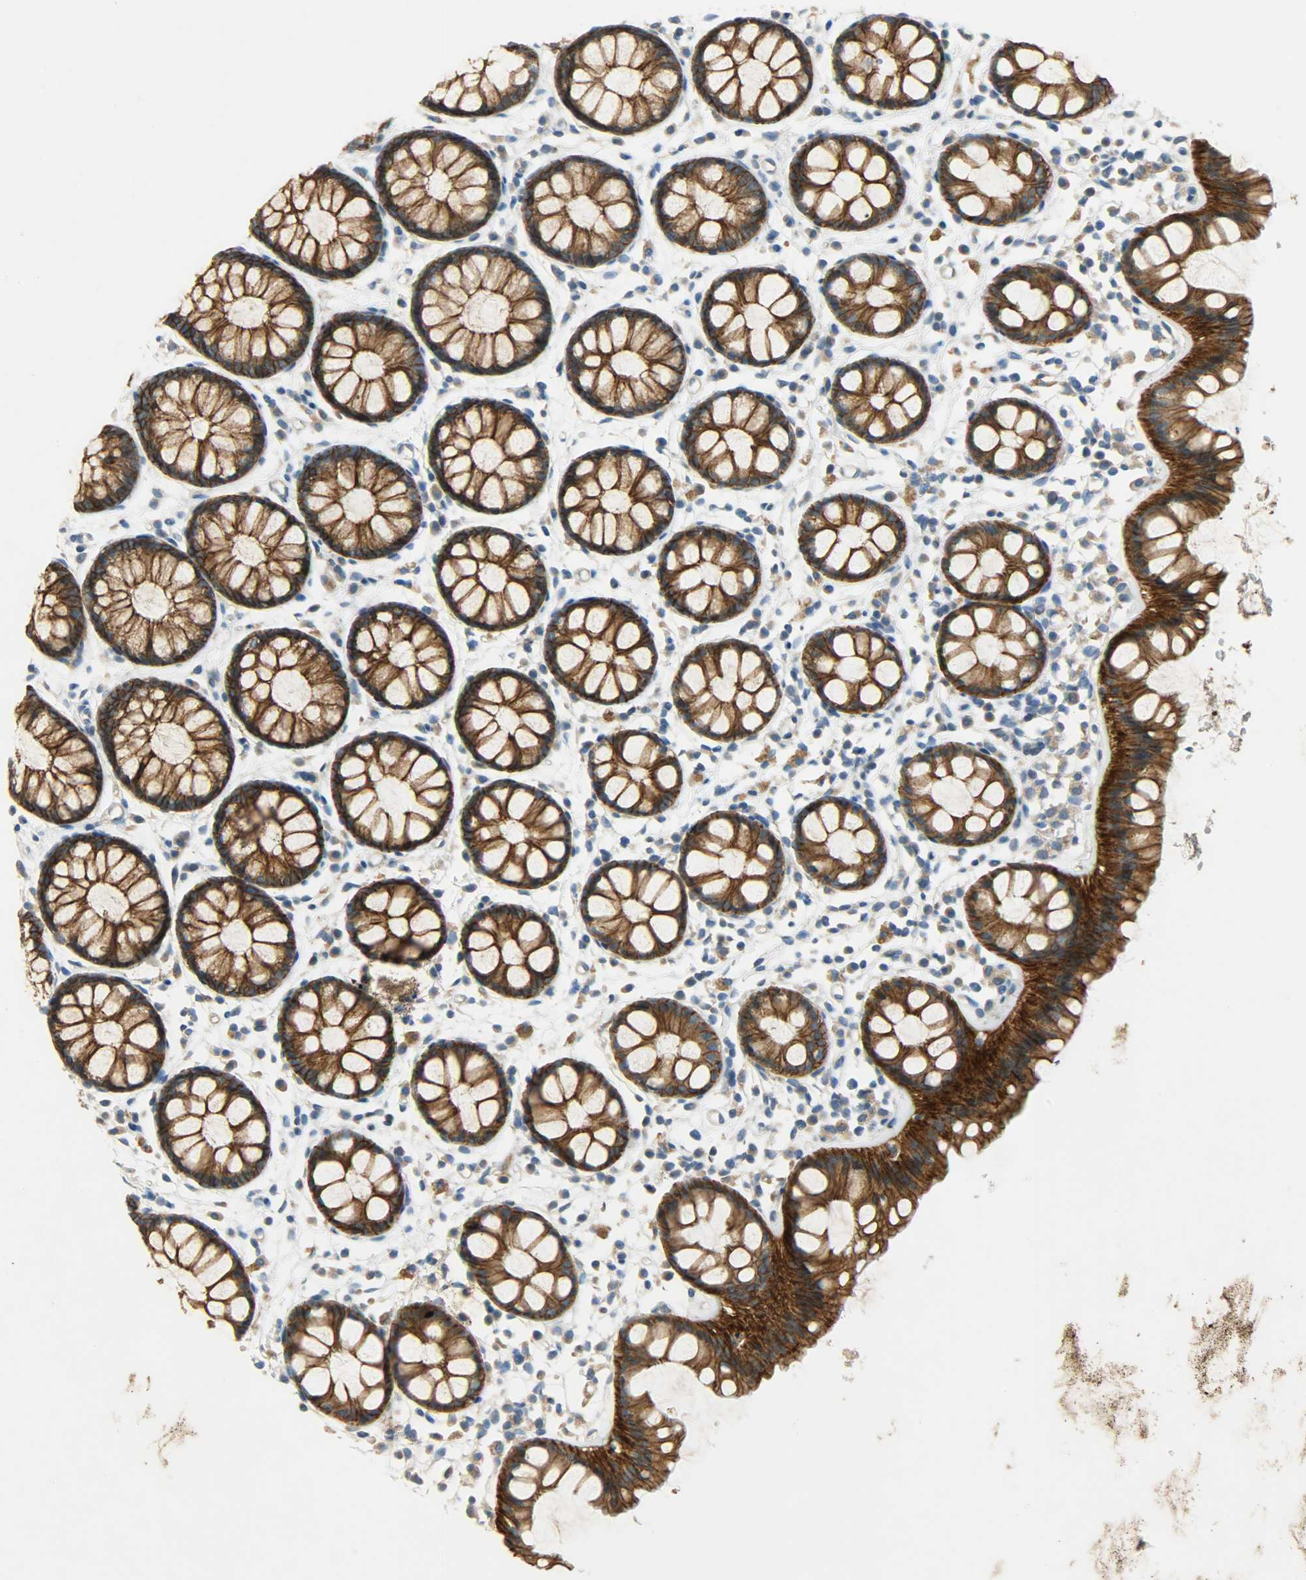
{"staining": {"intensity": "strong", "quantity": ">75%", "location": "cytoplasmic/membranous"}, "tissue": "rectum", "cell_type": "Glandular cells", "image_type": "normal", "snomed": [{"axis": "morphology", "description": "Normal tissue, NOS"}, {"axis": "topography", "description": "Rectum"}], "caption": "Immunohistochemistry (IHC) photomicrograph of benign rectum stained for a protein (brown), which reveals high levels of strong cytoplasmic/membranous positivity in approximately >75% of glandular cells.", "gene": "DSG2", "patient": {"sex": "female", "age": 66}}